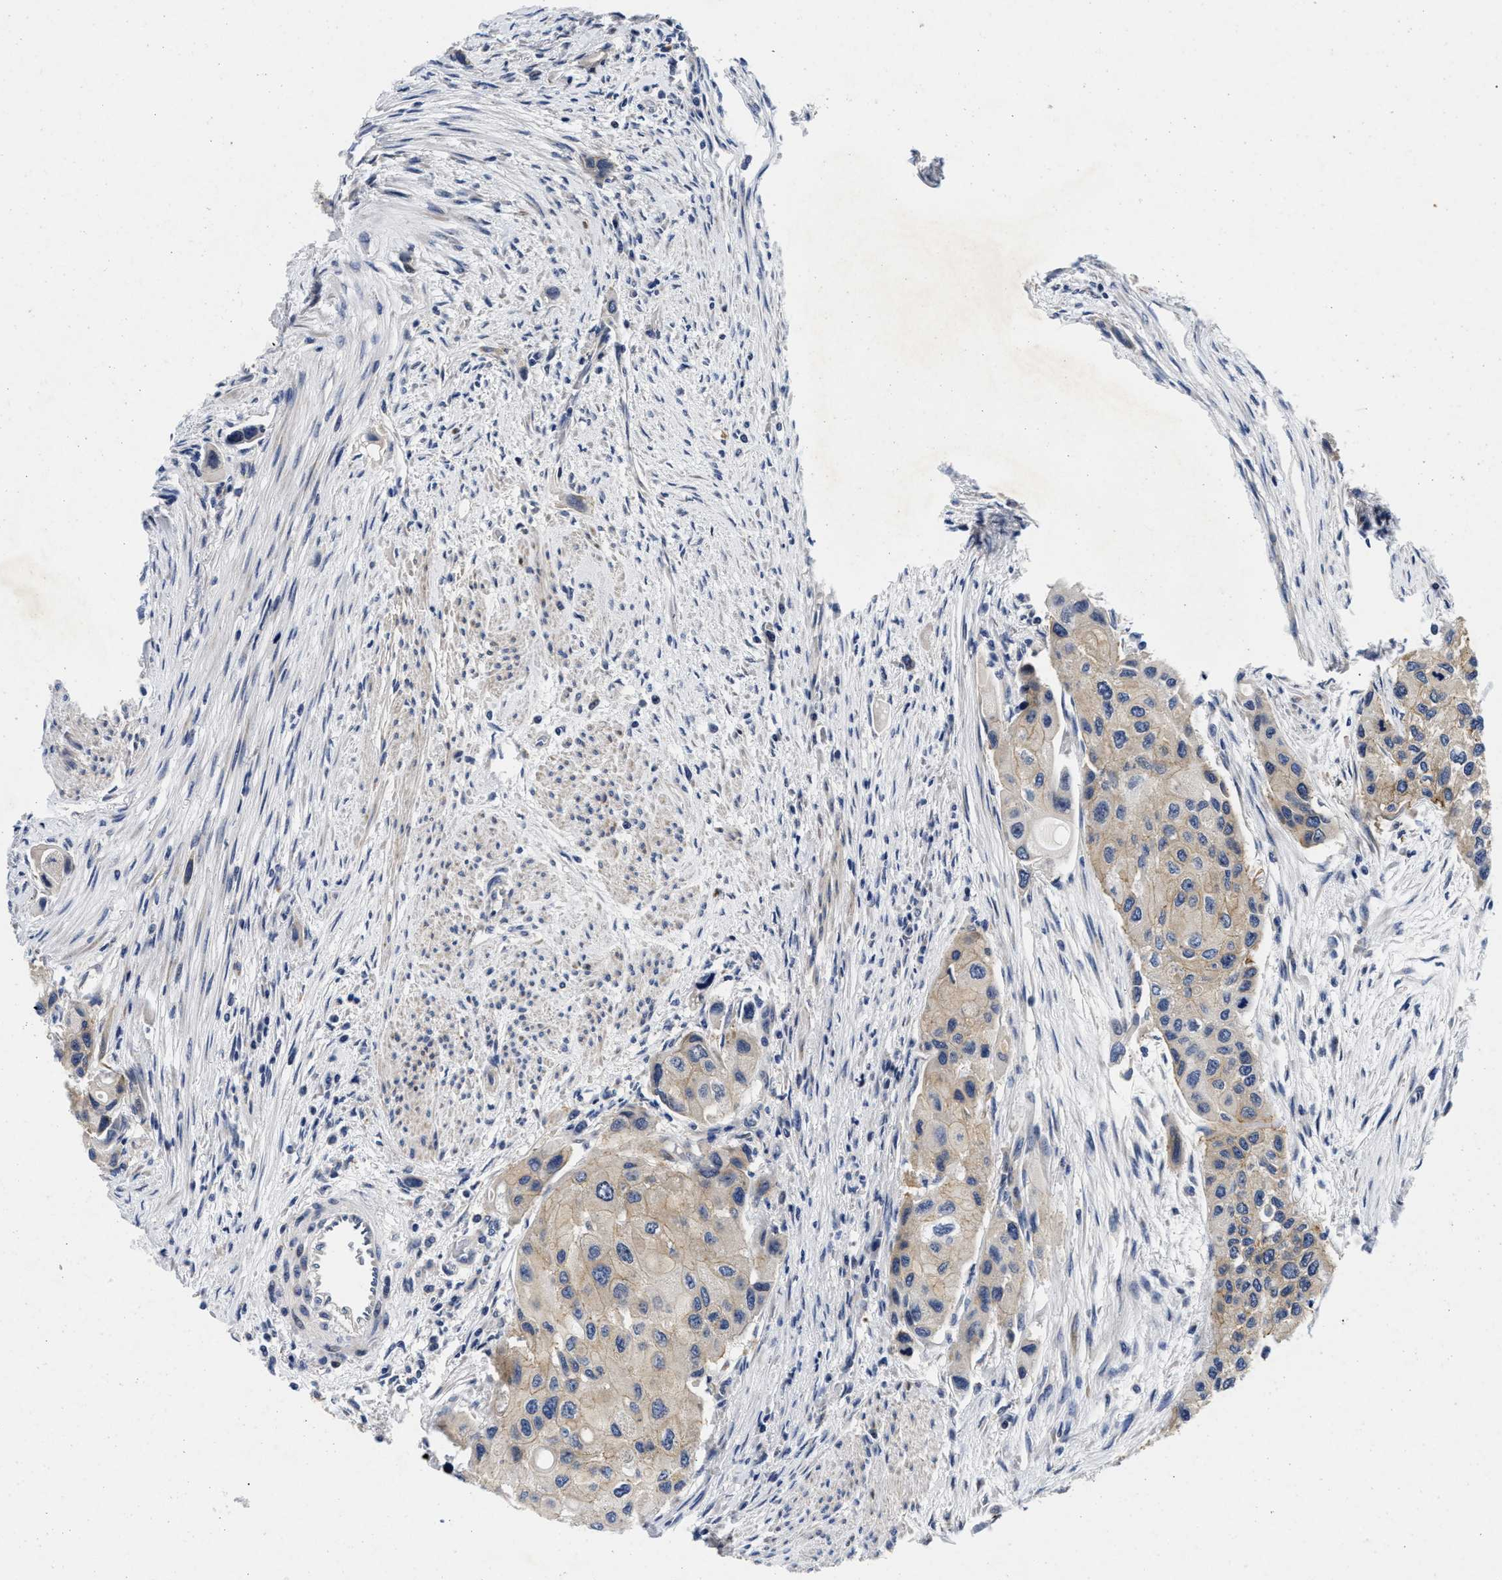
{"staining": {"intensity": "weak", "quantity": ">75%", "location": "cytoplasmic/membranous"}, "tissue": "urothelial cancer", "cell_type": "Tumor cells", "image_type": "cancer", "snomed": [{"axis": "morphology", "description": "Urothelial carcinoma, High grade"}, {"axis": "topography", "description": "Urinary bladder"}], "caption": "Protein analysis of high-grade urothelial carcinoma tissue displays weak cytoplasmic/membranous staining in approximately >75% of tumor cells.", "gene": "LAD1", "patient": {"sex": "female", "age": 56}}